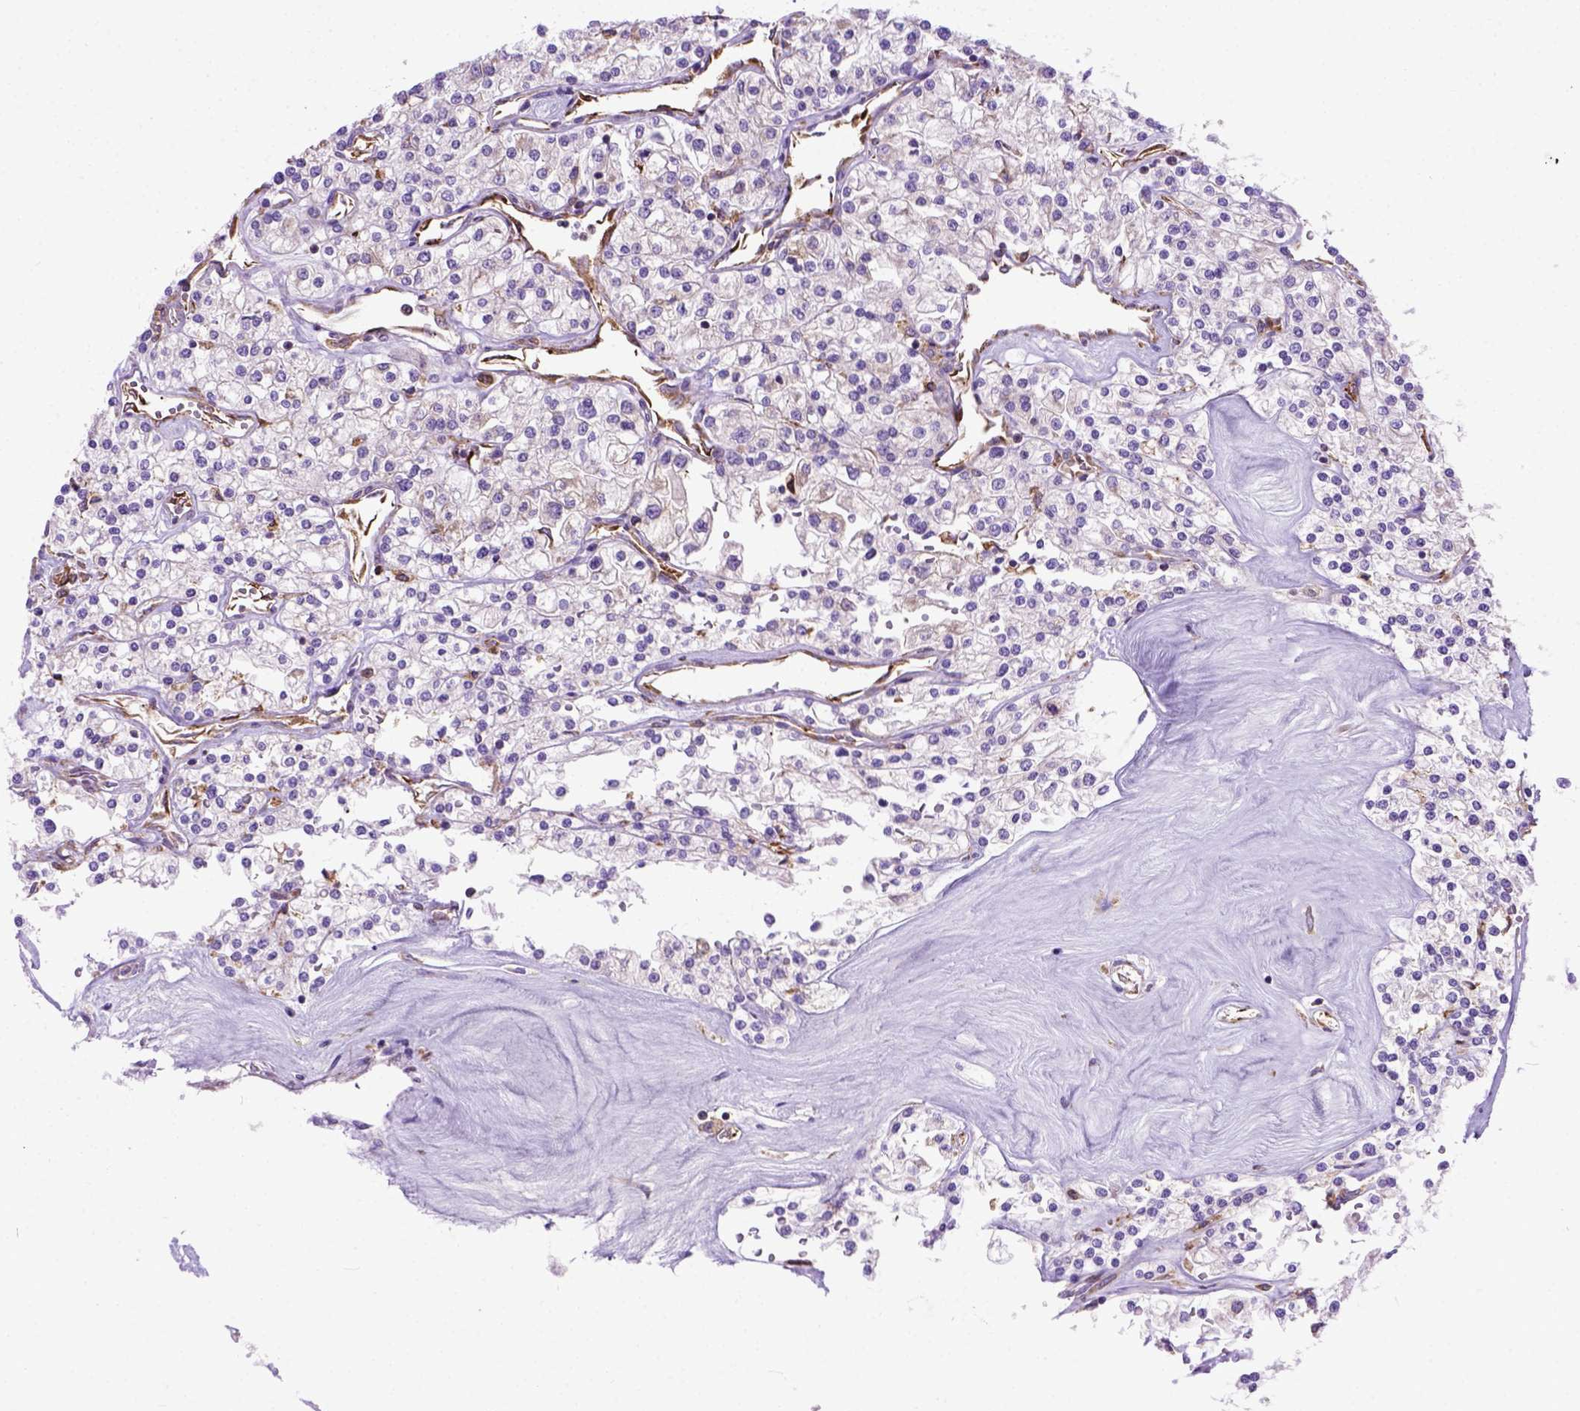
{"staining": {"intensity": "negative", "quantity": "none", "location": "none"}, "tissue": "renal cancer", "cell_type": "Tumor cells", "image_type": "cancer", "snomed": [{"axis": "morphology", "description": "Adenocarcinoma, NOS"}, {"axis": "topography", "description": "Kidney"}], "caption": "This is an immunohistochemistry (IHC) micrograph of human renal cancer (adenocarcinoma). There is no staining in tumor cells.", "gene": "PLK4", "patient": {"sex": "male", "age": 80}}